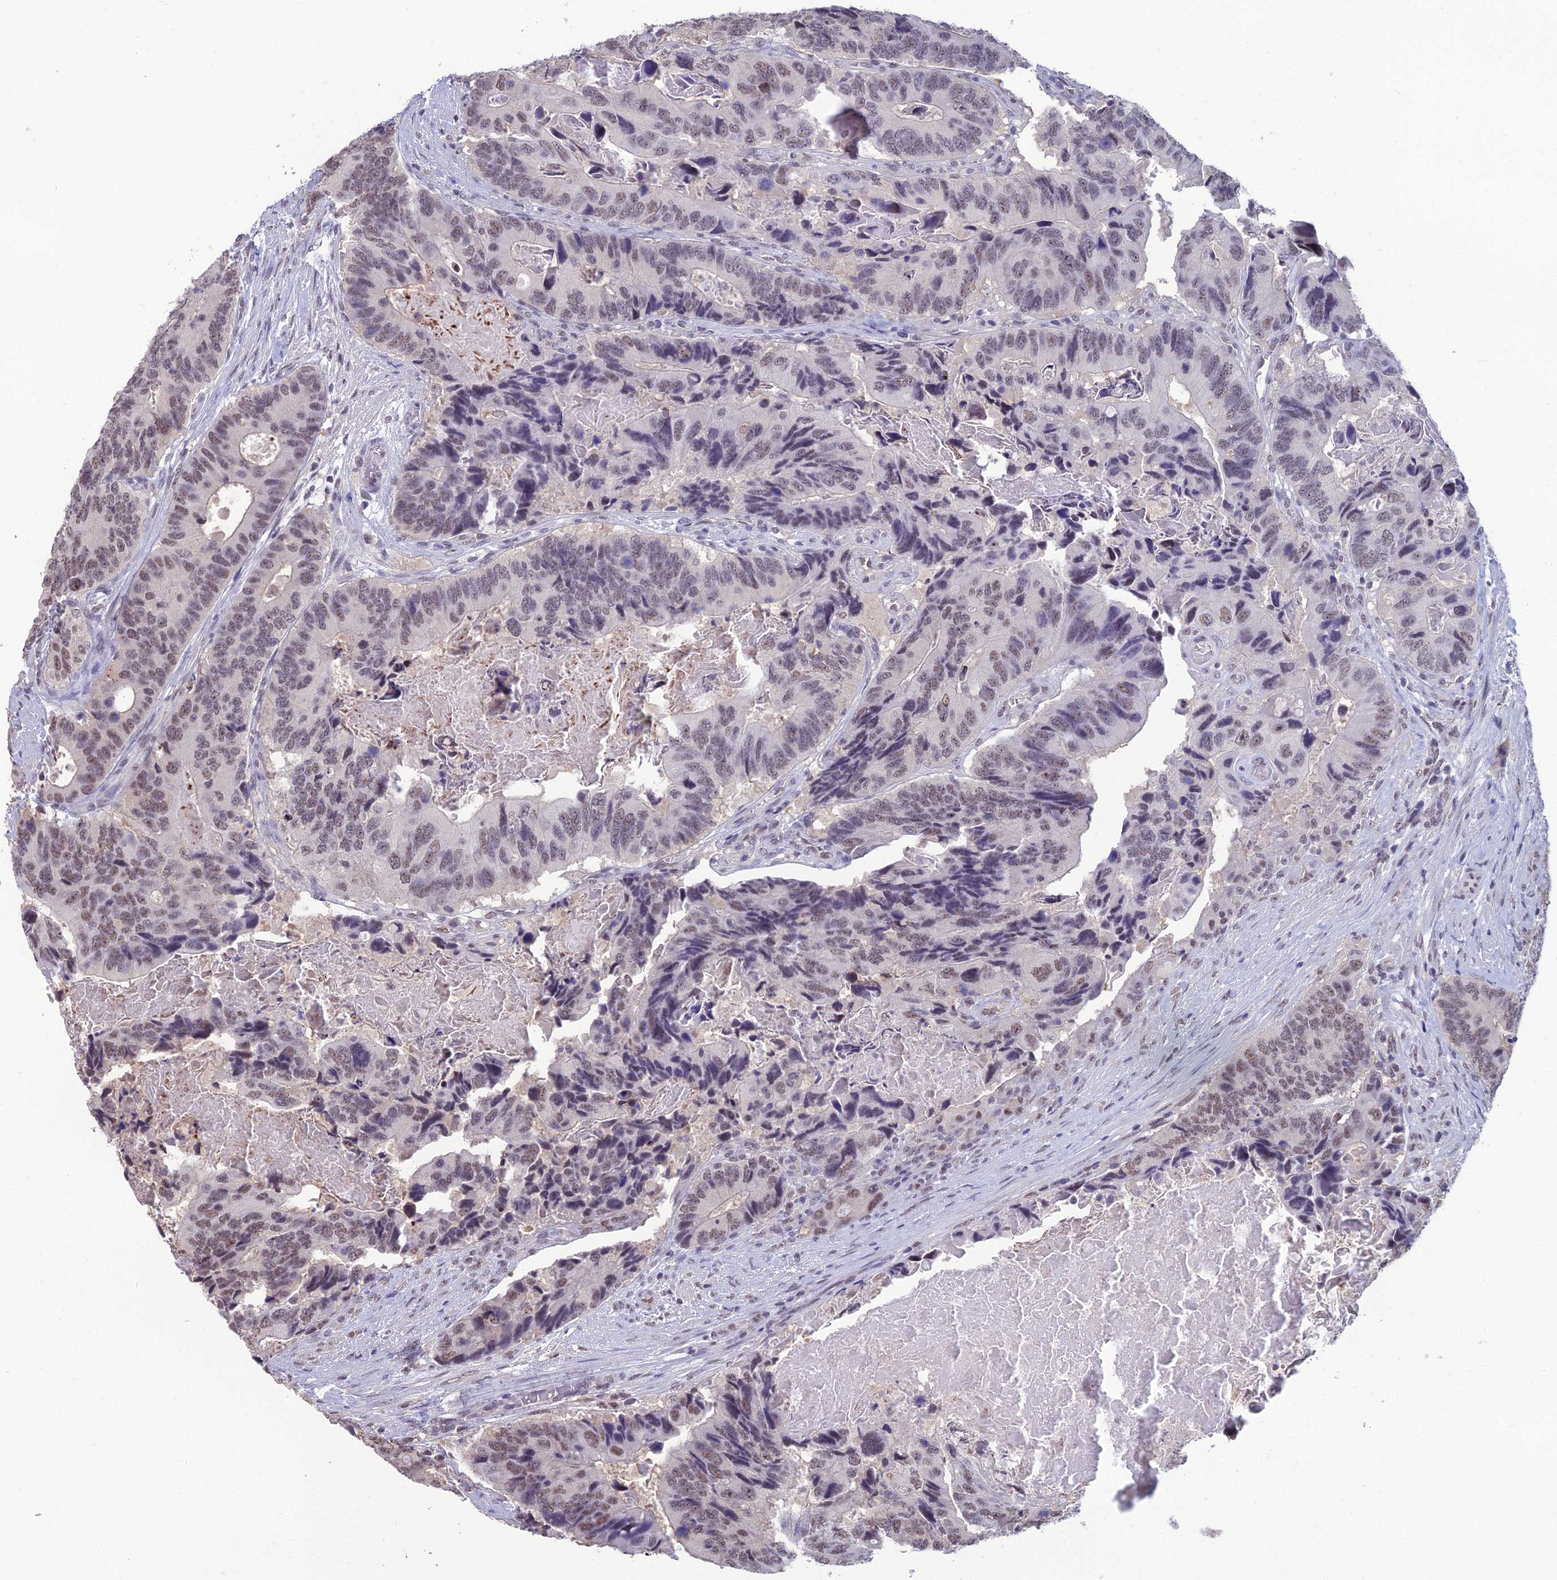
{"staining": {"intensity": "weak", "quantity": "25%-75%", "location": "nuclear"}, "tissue": "colorectal cancer", "cell_type": "Tumor cells", "image_type": "cancer", "snomed": [{"axis": "morphology", "description": "Adenocarcinoma, NOS"}, {"axis": "topography", "description": "Colon"}], "caption": "Tumor cells show low levels of weak nuclear expression in about 25%-75% of cells in adenocarcinoma (colorectal). (DAB (3,3'-diaminobenzidine) = brown stain, brightfield microscopy at high magnification).", "gene": "SRSF7", "patient": {"sex": "male", "age": 84}}